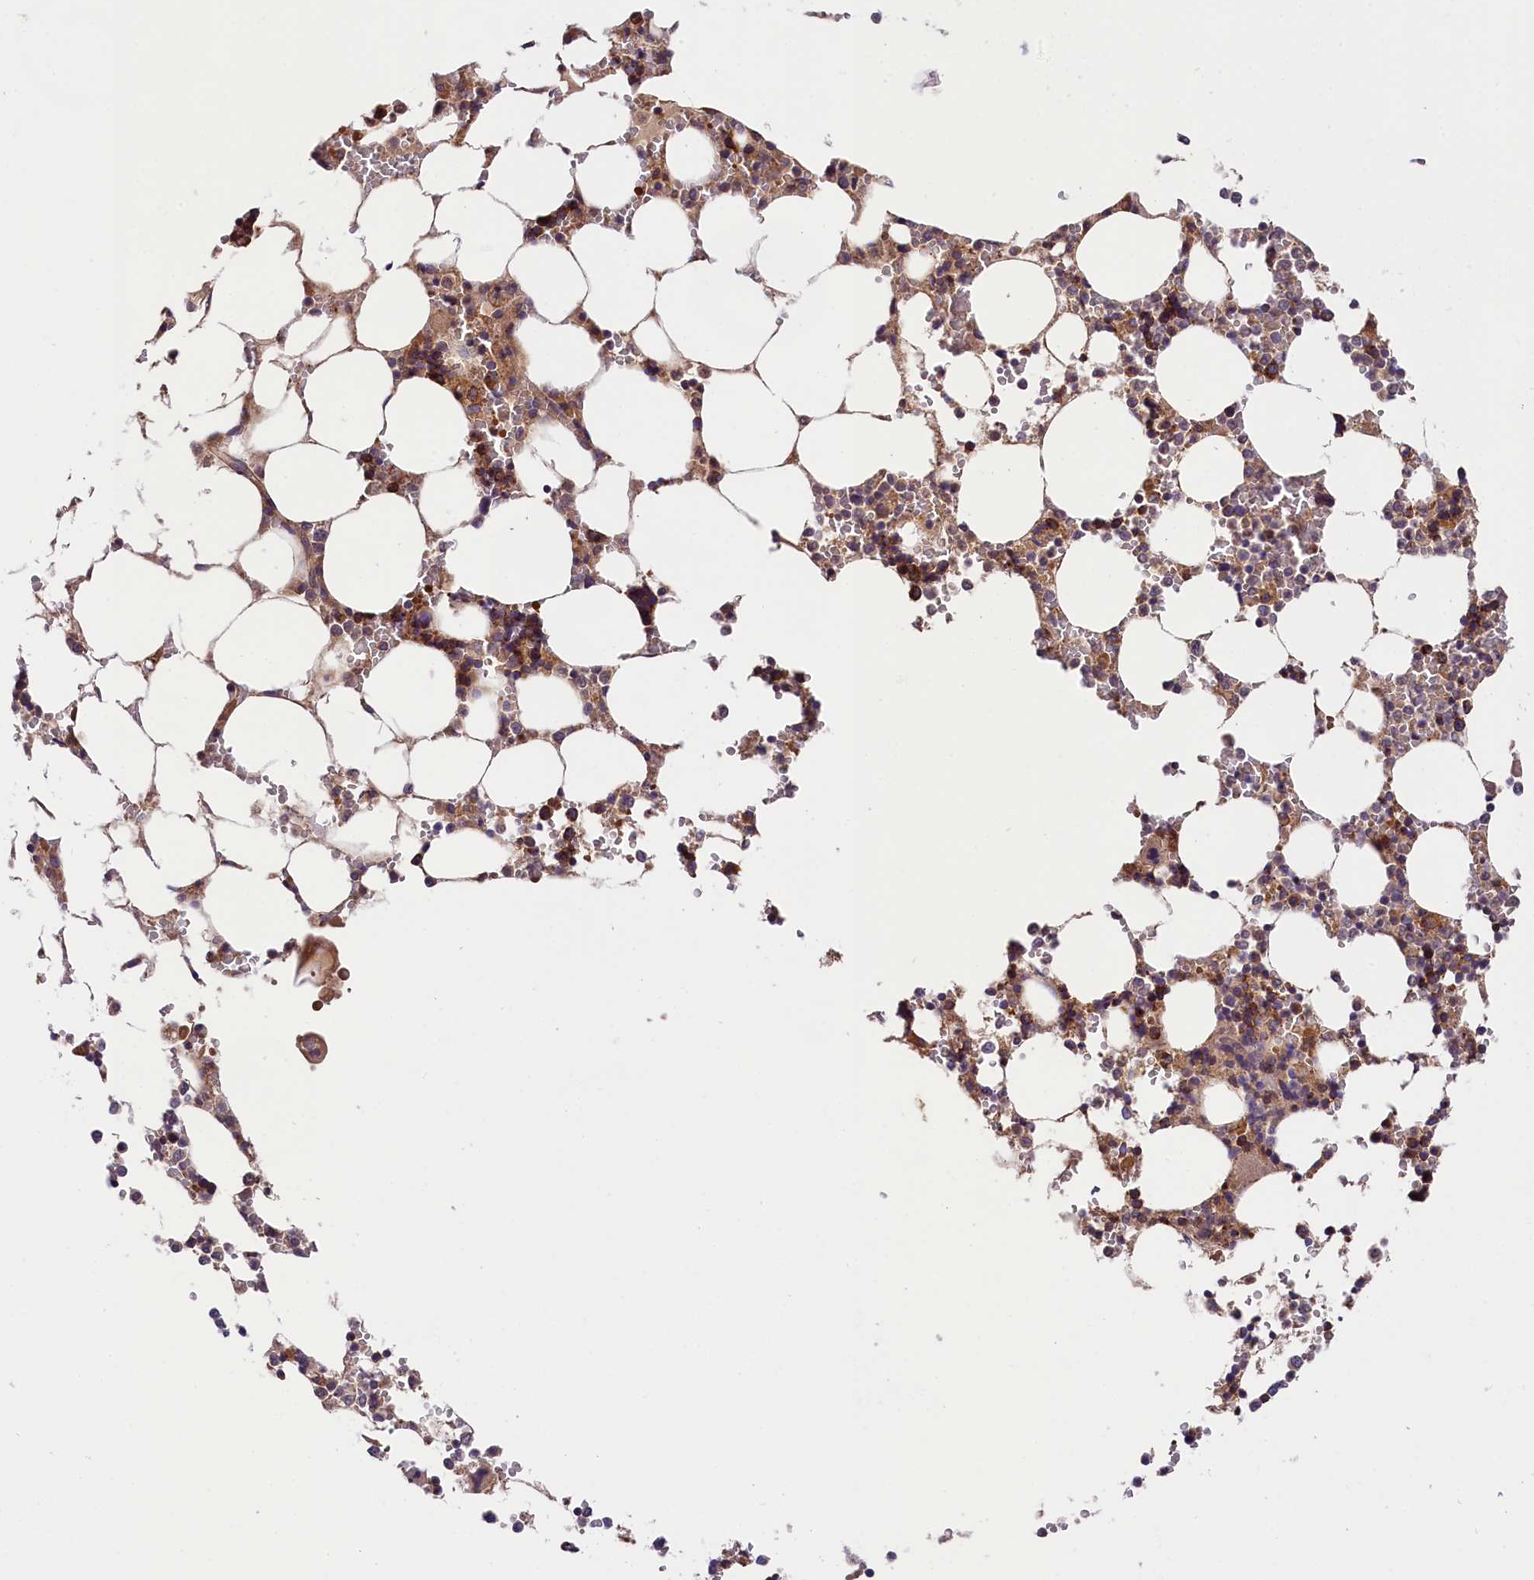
{"staining": {"intensity": "weak", "quantity": "25%-75%", "location": "cytoplasmic/membranous"}, "tissue": "bone marrow", "cell_type": "Hematopoietic cells", "image_type": "normal", "snomed": [{"axis": "morphology", "description": "Normal tissue, NOS"}, {"axis": "topography", "description": "Bone marrow"}], "caption": "A brown stain highlights weak cytoplasmic/membranous expression of a protein in hematopoietic cells of normal bone marrow.", "gene": "SPG11", "patient": {"sex": "male", "age": 64}}